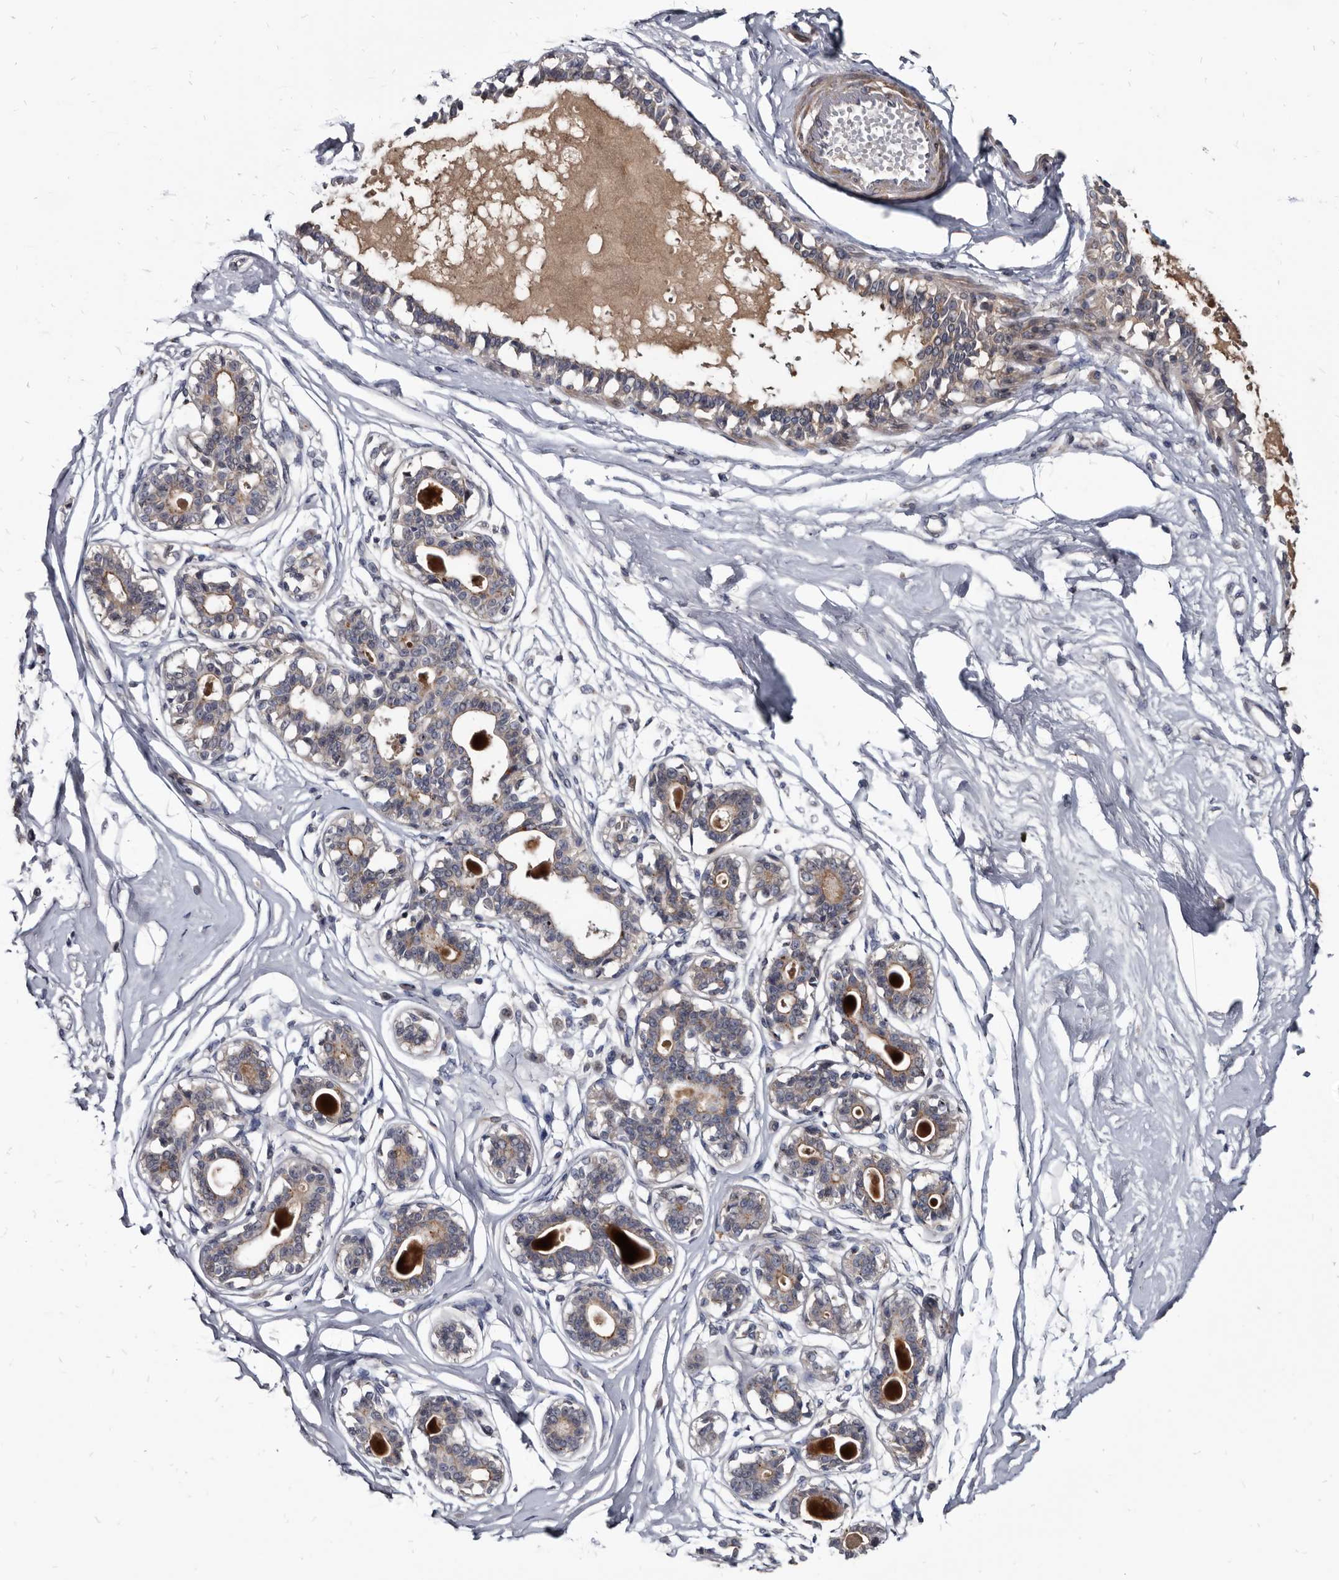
{"staining": {"intensity": "negative", "quantity": "none", "location": "none"}, "tissue": "breast", "cell_type": "Adipocytes", "image_type": "normal", "snomed": [{"axis": "morphology", "description": "Normal tissue, NOS"}, {"axis": "topography", "description": "Breast"}], "caption": "The image demonstrates no significant expression in adipocytes of breast.", "gene": "PRSS8", "patient": {"sex": "female", "age": 45}}